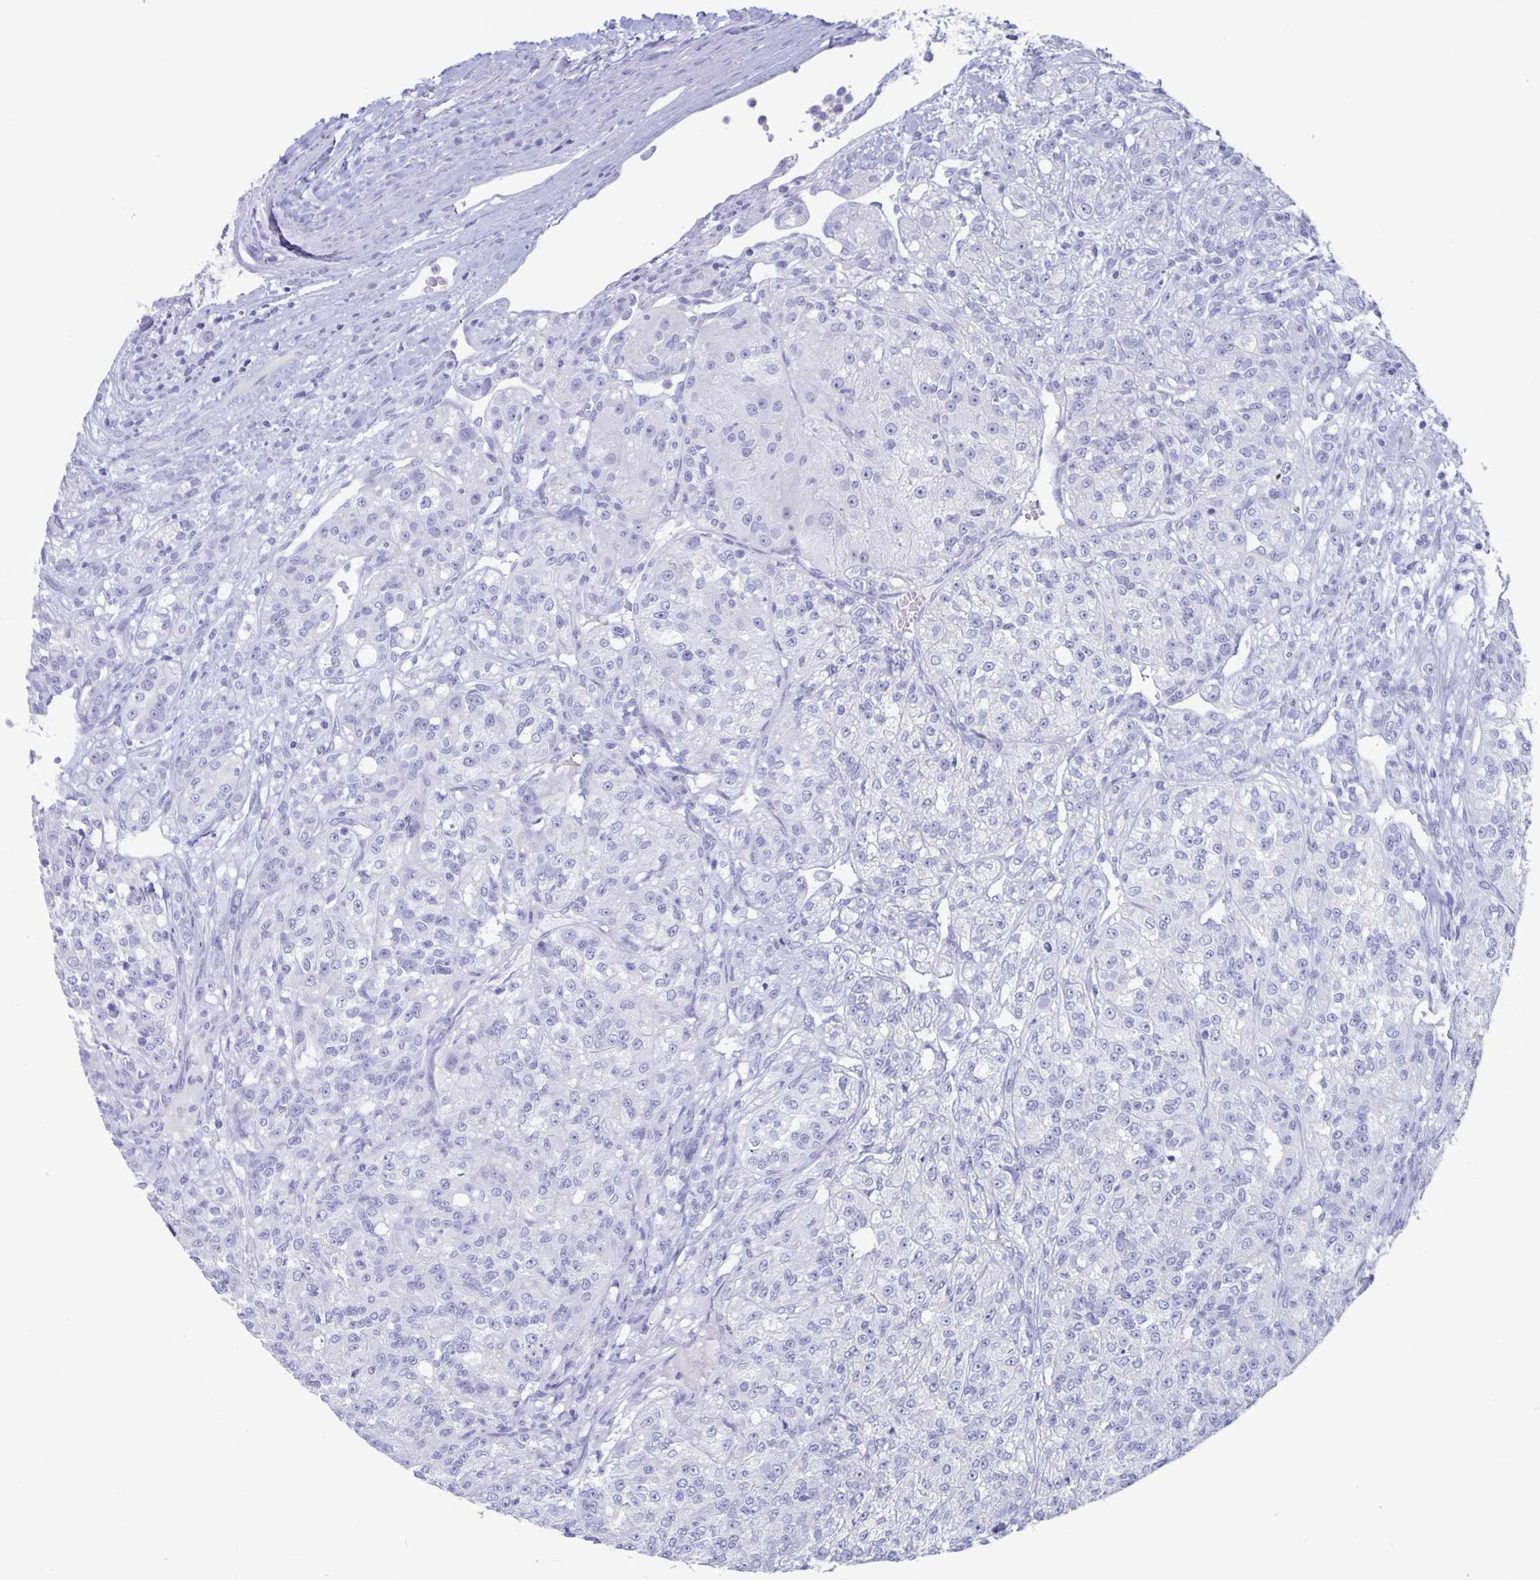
{"staining": {"intensity": "negative", "quantity": "none", "location": "none"}, "tissue": "renal cancer", "cell_type": "Tumor cells", "image_type": "cancer", "snomed": [{"axis": "morphology", "description": "Adenocarcinoma, NOS"}, {"axis": "topography", "description": "Kidney"}], "caption": "Immunohistochemical staining of adenocarcinoma (renal) reveals no significant staining in tumor cells. (Brightfield microscopy of DAB IHC at high magnification).", "gene": "BPIFA3", "patient": {"sex": "female", "age": 63}}